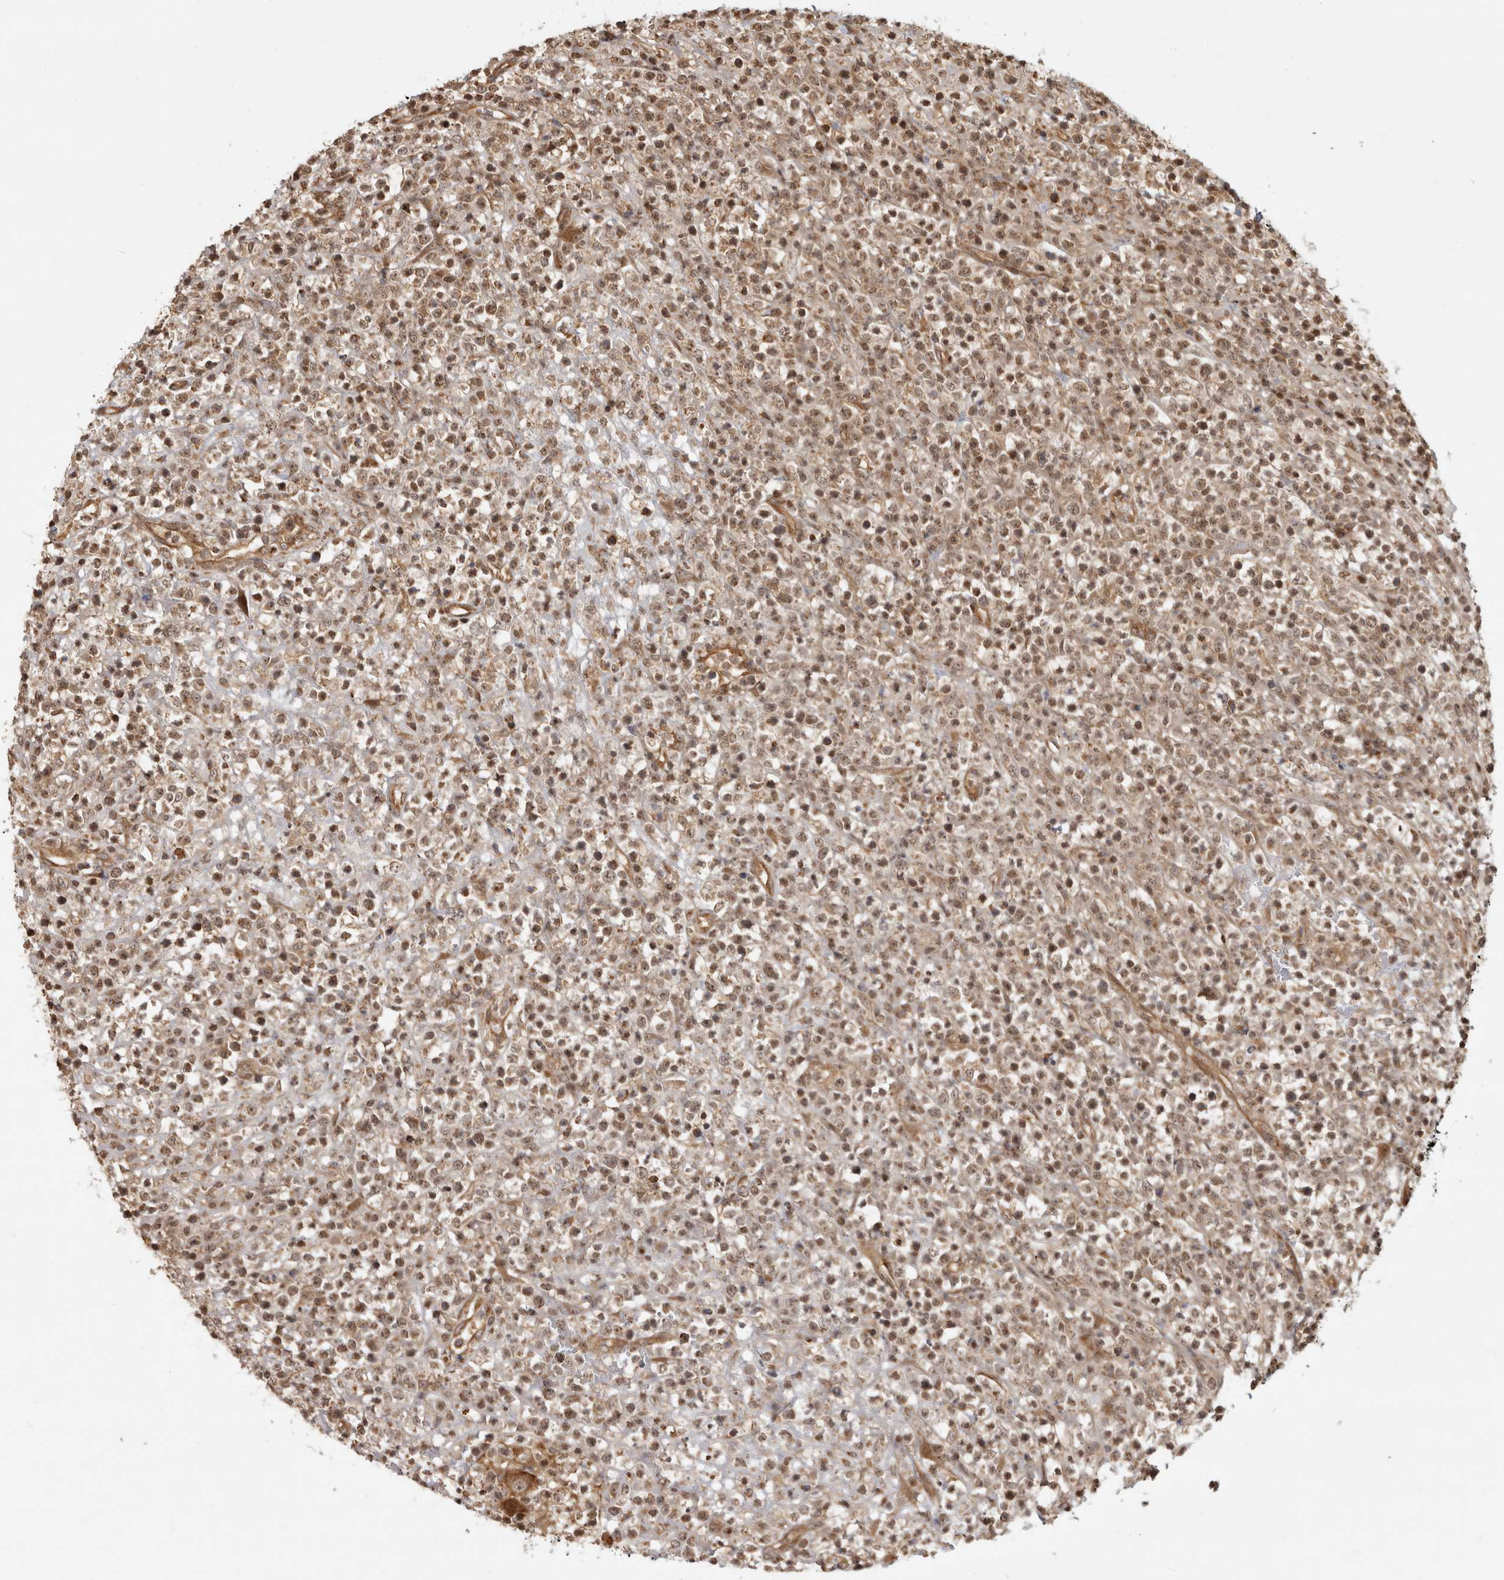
{"staining": {"intensity": "moderate", "quantity": ">75%", "location": "nuclear"}, "tissue": "lymphoma", "cell_type": "Tumor cells", "image_type": "cancer", "snomed": [{"axis": "morphology", "description": "Malignant lymphoma, non-Hodgkin's type, High grade"}, {"axis": "topography", "description": "Colon"}], "caption": "Lymphoma stained with a brown dye demonstrates moderate nuclear positive expression in about >75% of tumor cells.", "gene": "CAMSAP2", "patient": {"sex": "female", "age": 53}}